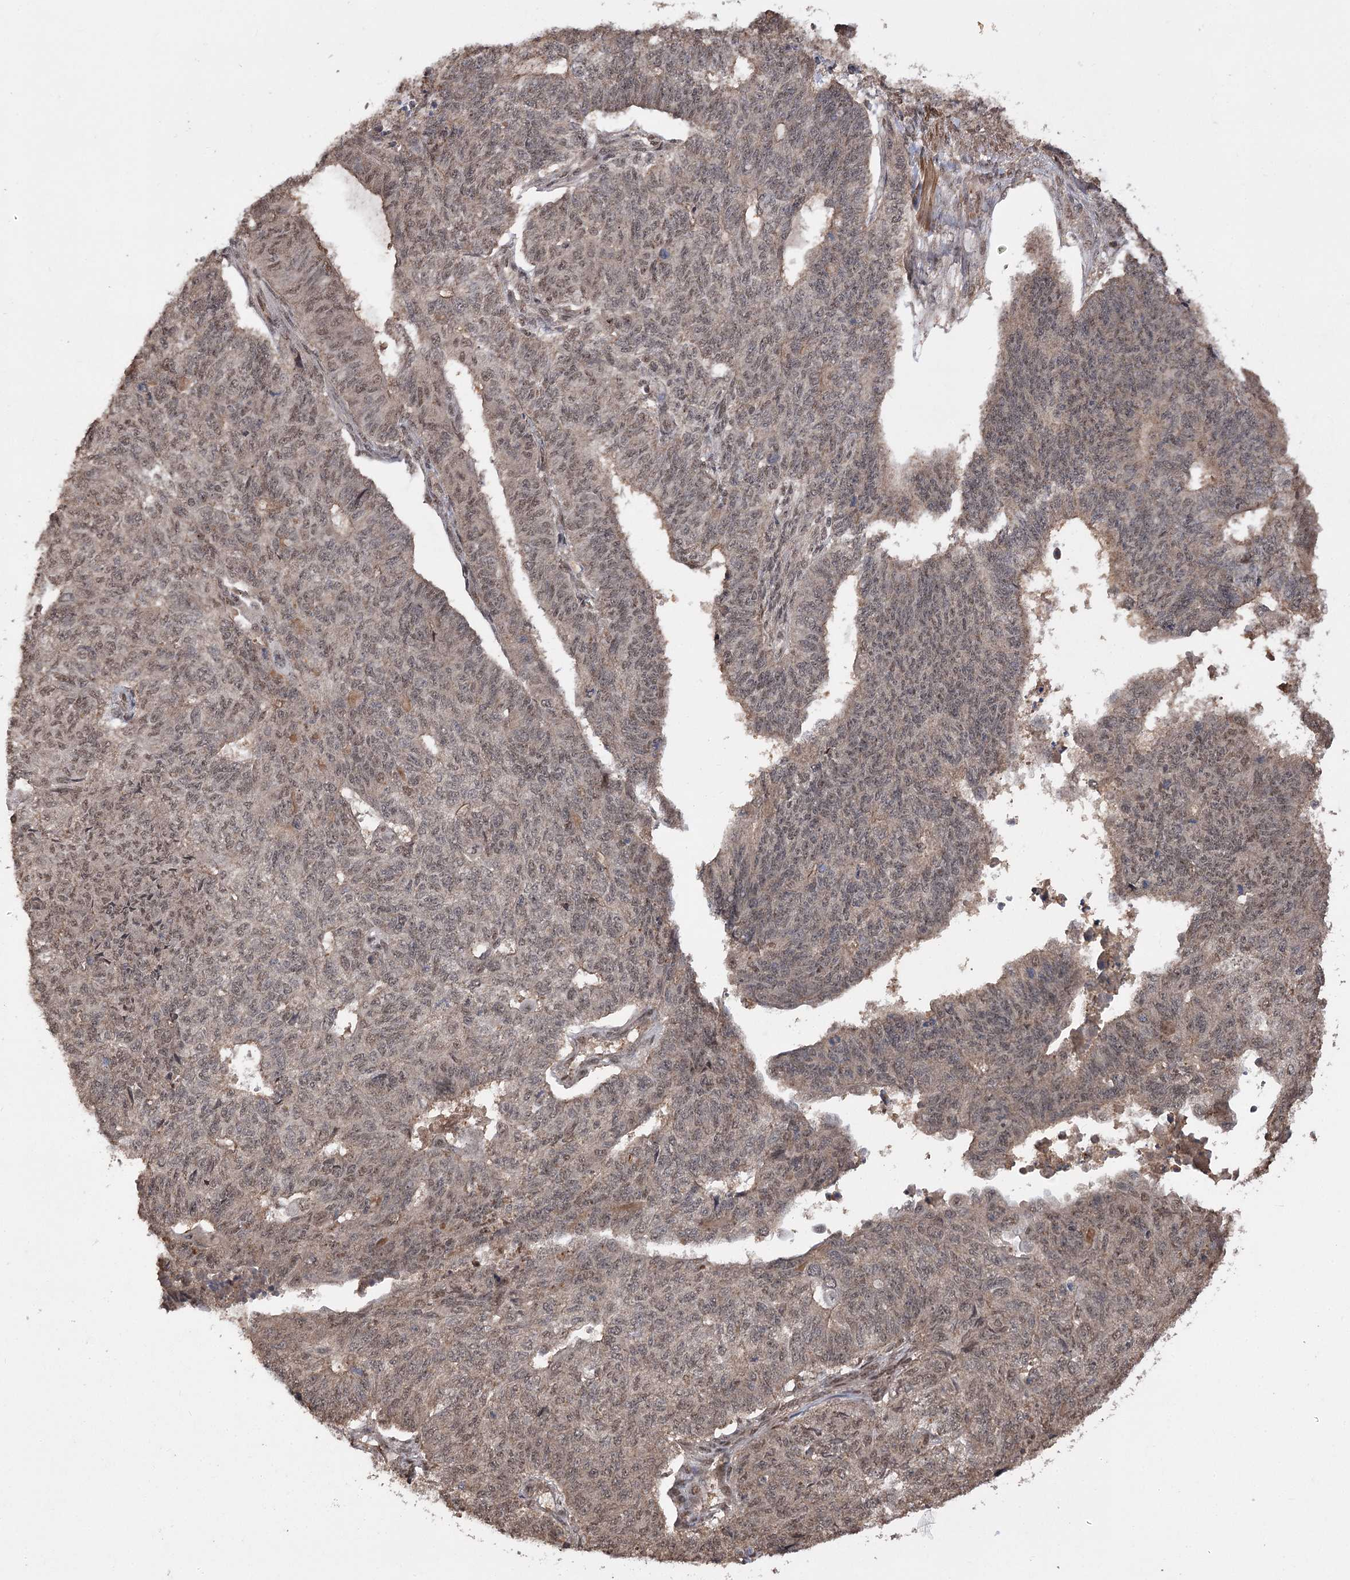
{"staining": {"intensity": "moderate", "quantity": ">75%", "location": "nuclear"}, "tissue": "endometrial cancer", "cell_type": "Tumor cells", "image_type": "cancer", "snomed": [{"axis": "morphology", "description": "Adenocarcinoma, NOS"}, {"axis": "topography", "description": "Endometrium"}], "caption": "Human endometrial cancer stained for a protein (brown) demonstrates moderate nuclear positive staining in about >75% of tumor cells.", "gene": "TENM2", "patient": {"sex": "female", "age": 32}}